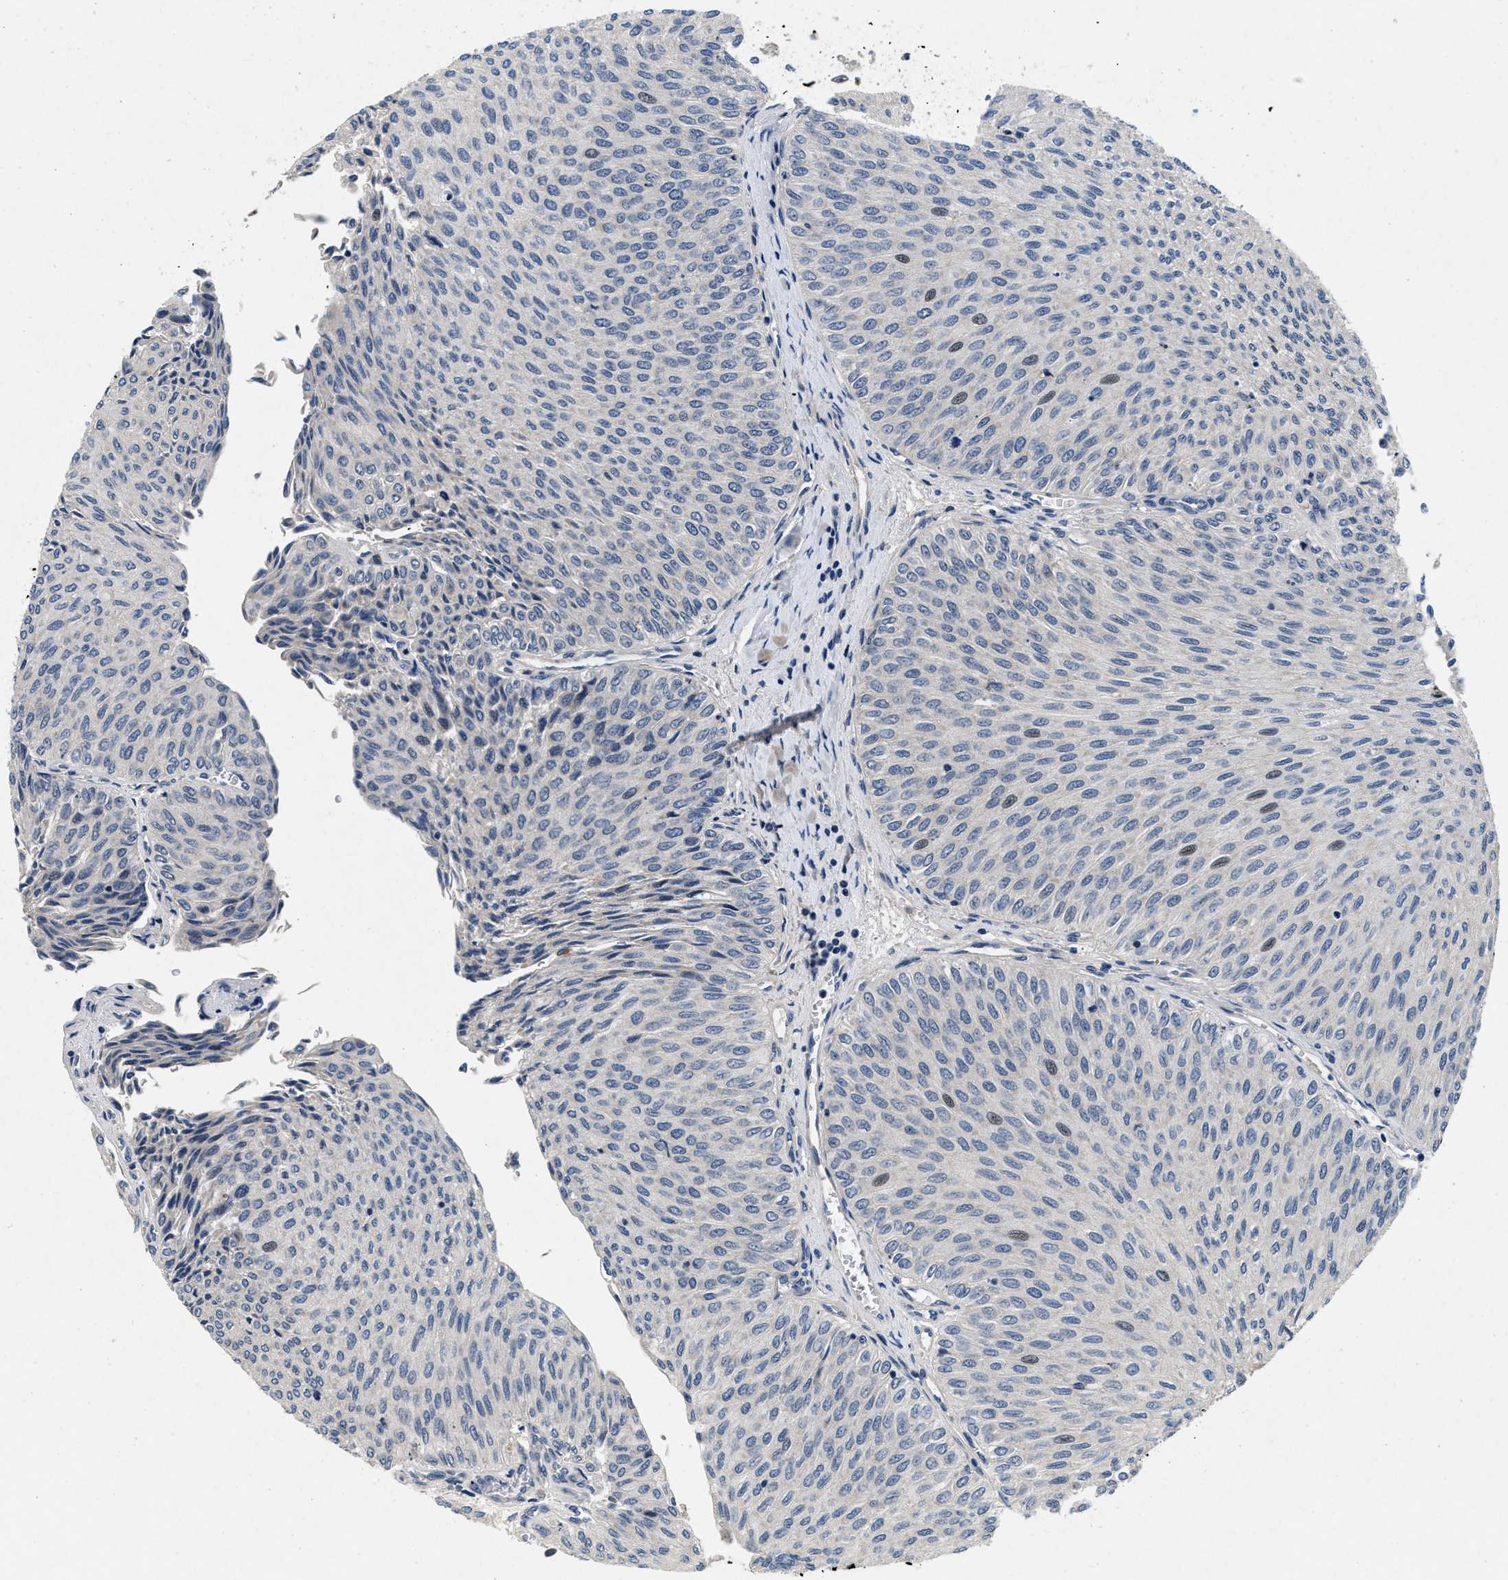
{"staining": {"intensity": "negative", "quantity": "none", "location": "none"}, "tissue": "urothelial cancer", "cell_type": "Tumor cells", "image_type": "cancer", "snomed": [{"axis": "morphology", "description": "Urothelial carcinoma, Low grade"}, {"axis": "topography", "description": "Urinary bladder"}], "caption": "Tumor cells show no significant expression in low-grade urothelial carcinoma.", "gene": "PDP1", "patient": {"sex": "male", "age": 78}}